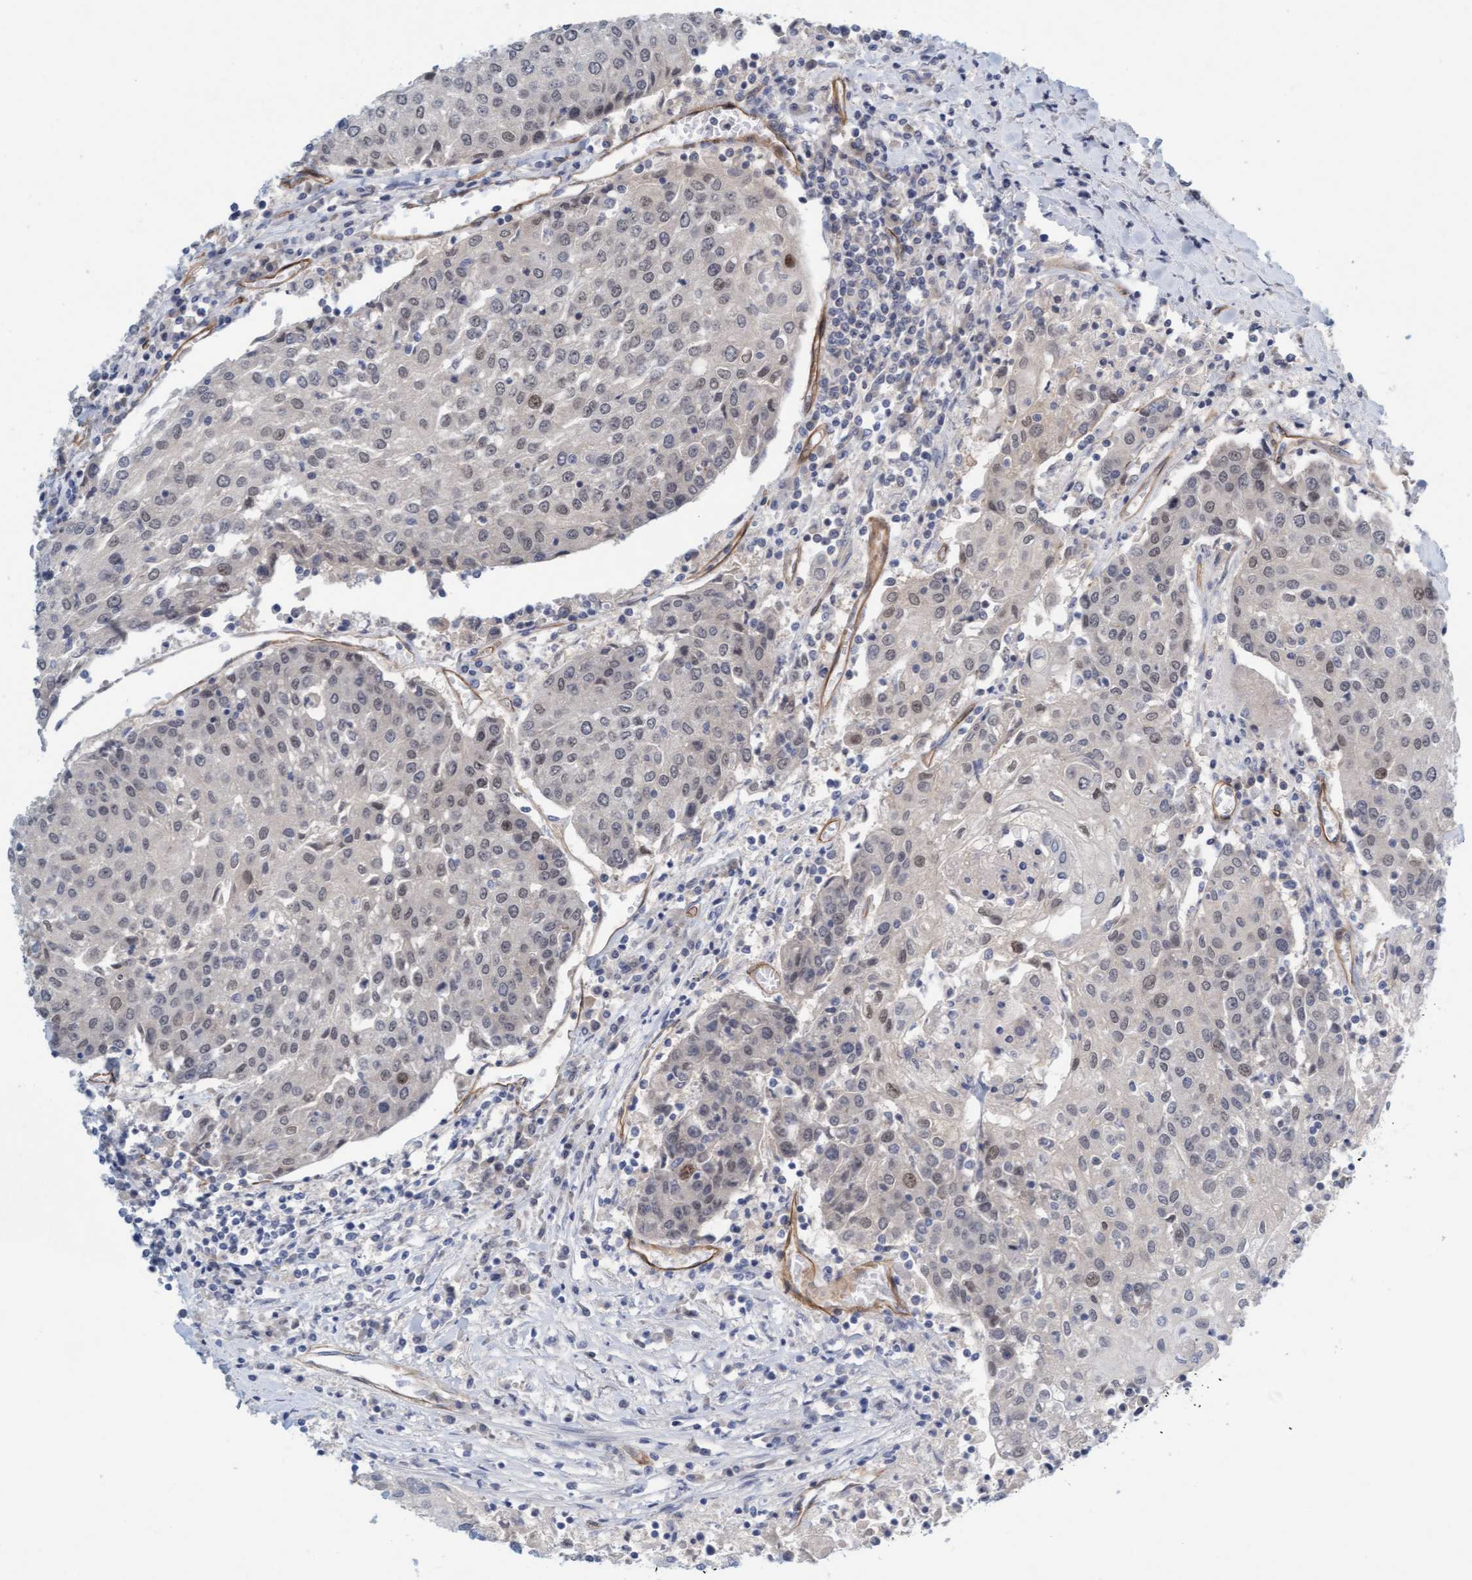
{"staining": {"intensity": "weak", "quantity": "<25%", "location": "nuclear"}, "tissue": "urothelial cancer", "cell_type": "Tumor cells", "image_type": "cancer", "snomed": [{"axis": "morphology", "description": "Urothelial carcinoma, High grade"}, {"axis": "topography", "description": "Urinary bladder"}], "caption": "DAB immunohistochemical staining of human urothelial cancer reveals no significant expression in tumor cells.", "gene": "TSTD2", "patient": {"sex": "female", "age": 85}}